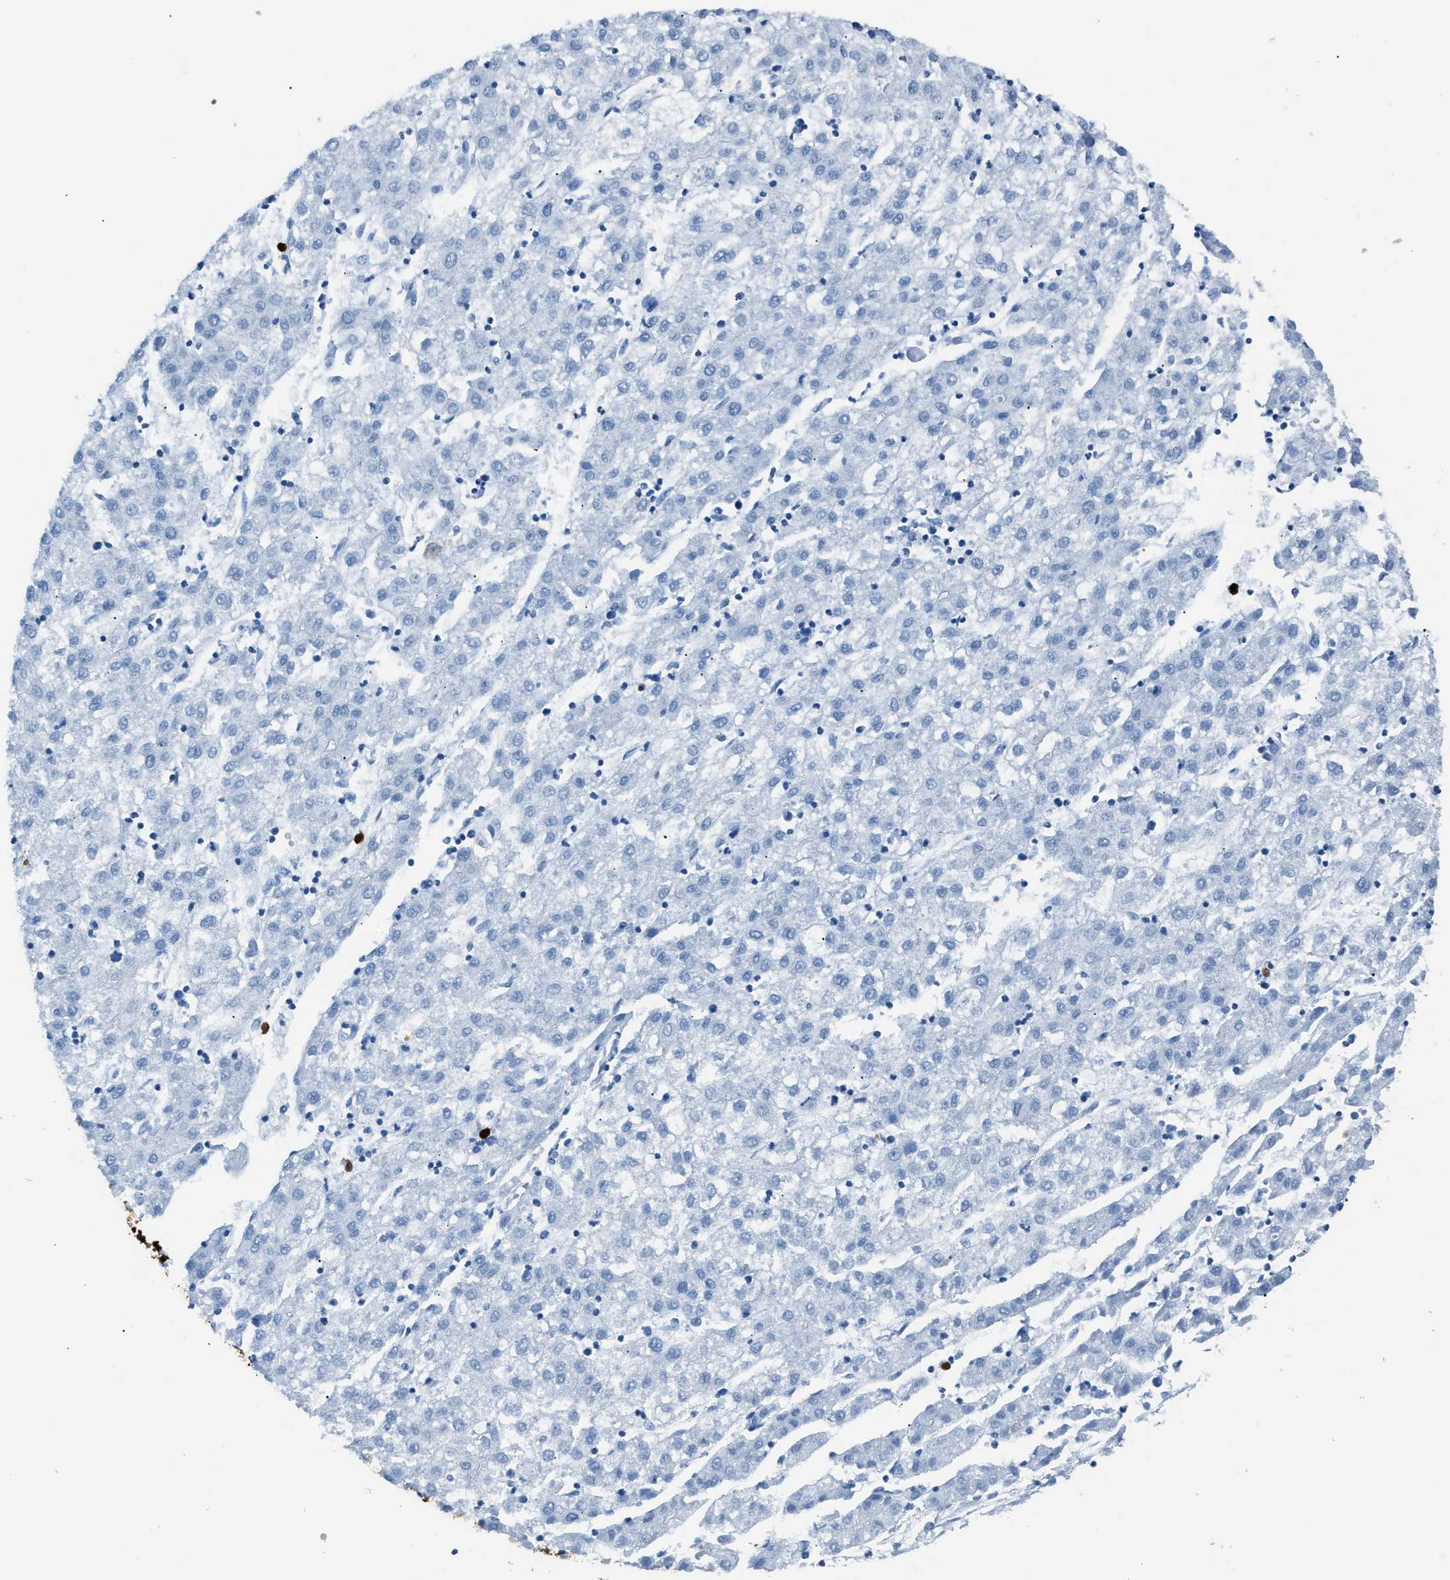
{"staining": {"intensity": "negative", "quantity": "none", "location": "none"}, "tissue": "liver cancer", "cell_type": "Tumor cells", "image_type": "cancer", "snomed": [{"axis": "morphology", "description": "Carcinoma, Hepatocellular, NOS"}, {"axis": "topography", "description": "Liver"}], "caption": "Tumor cells are negative for brown protein staining in hepatocellular carcinoma (liver).", "gene": "S100P", "patient": {"sex": "male", "age": 72}}